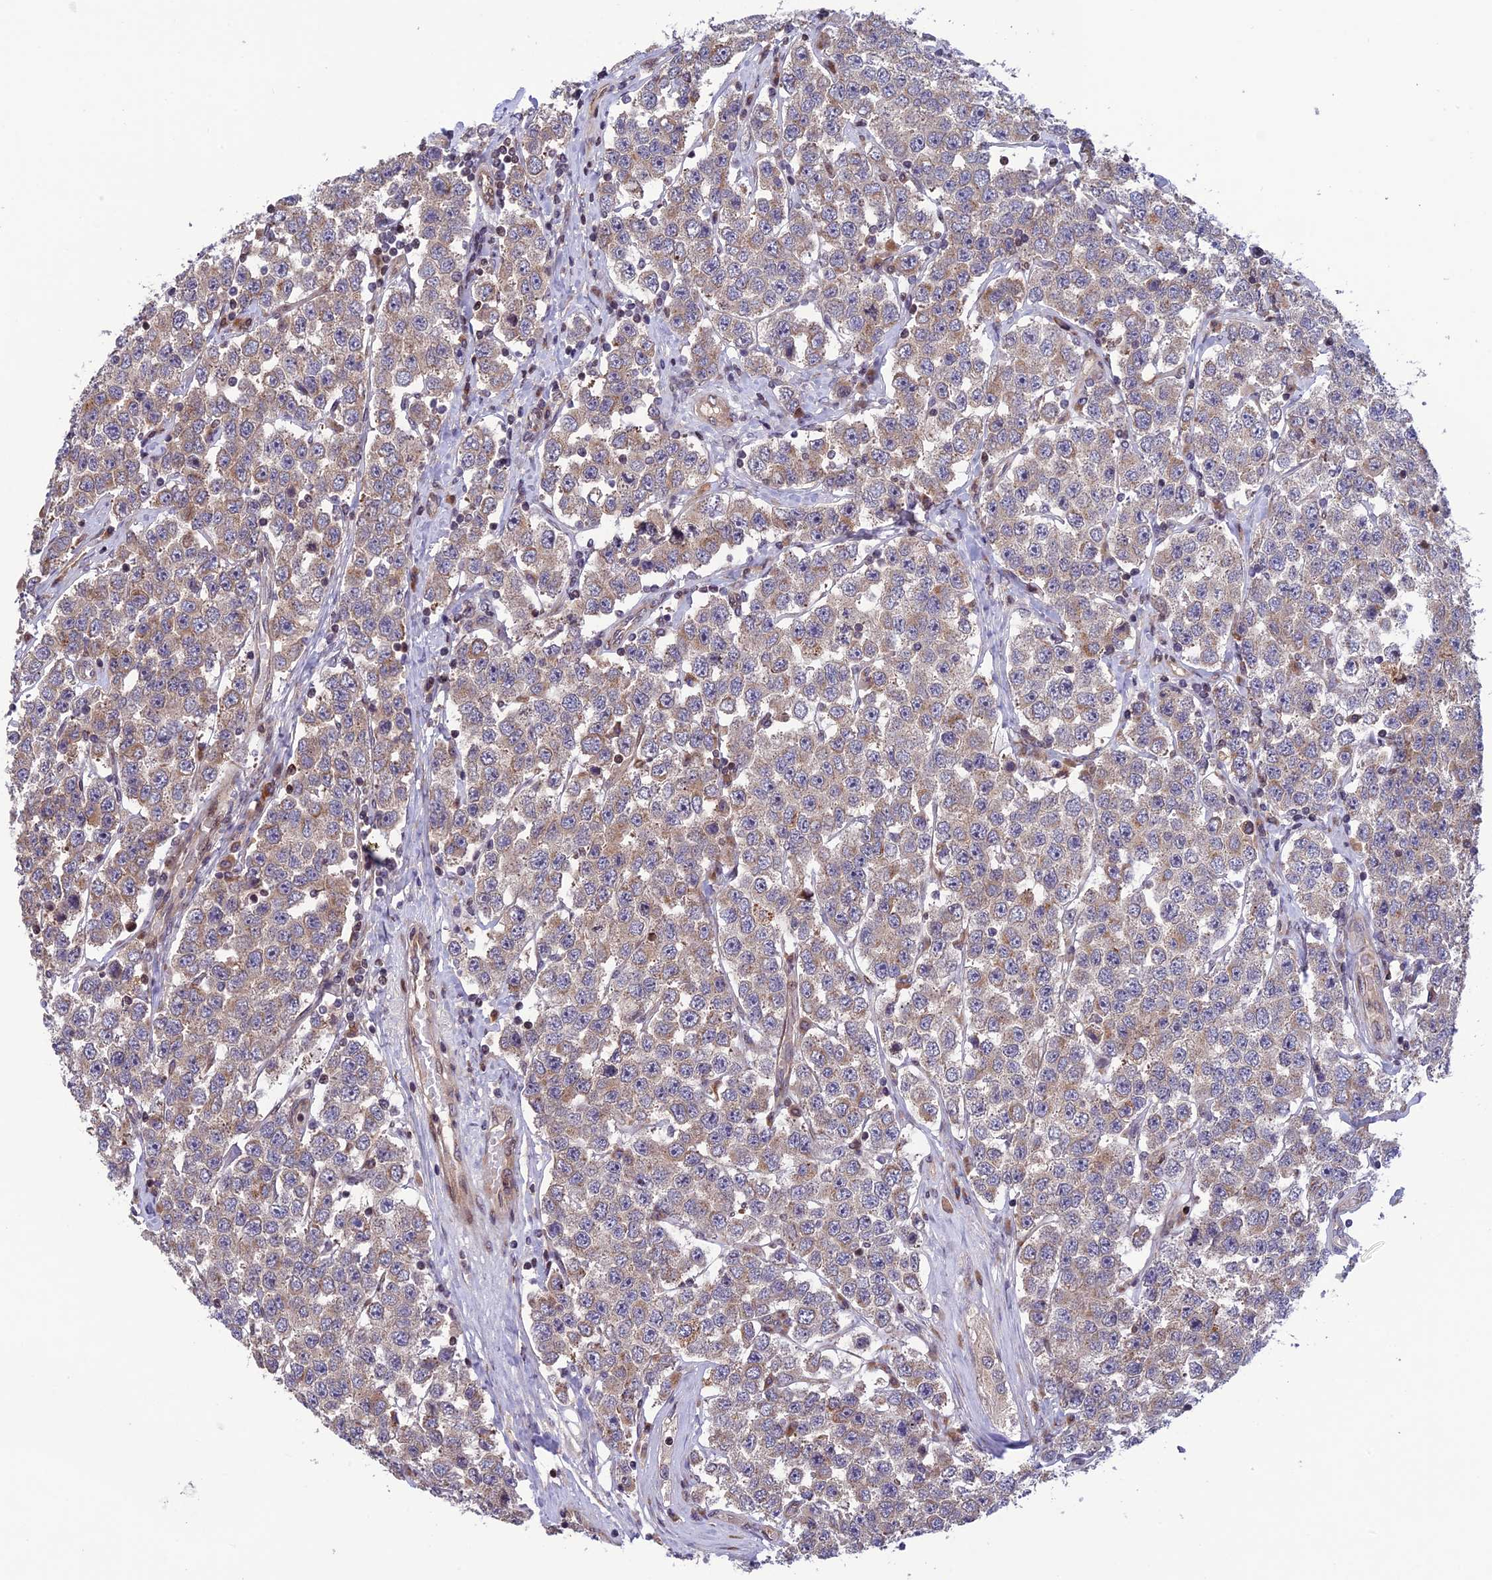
{"staining": {"intensity": "weak", "quantity": "25%-75%", "location": "cytoplasmic/membranous"}, "tissue": "testis cancer", "cell_type": "Tumor cells", "image_type": "cancer", "snomed": [{"axis": "morphology", "description": "Seminoma, NOS"}, {"axis": "topography", "description": "Testis"}], "caption": "Weak cytoplasmic/membranous staining for a protein is identified in approximately 25%-75% of tumor cells of testis seminoma using IHC.", "gene": "SMIM7", "patient": {"sex": "male", "age": 28}}